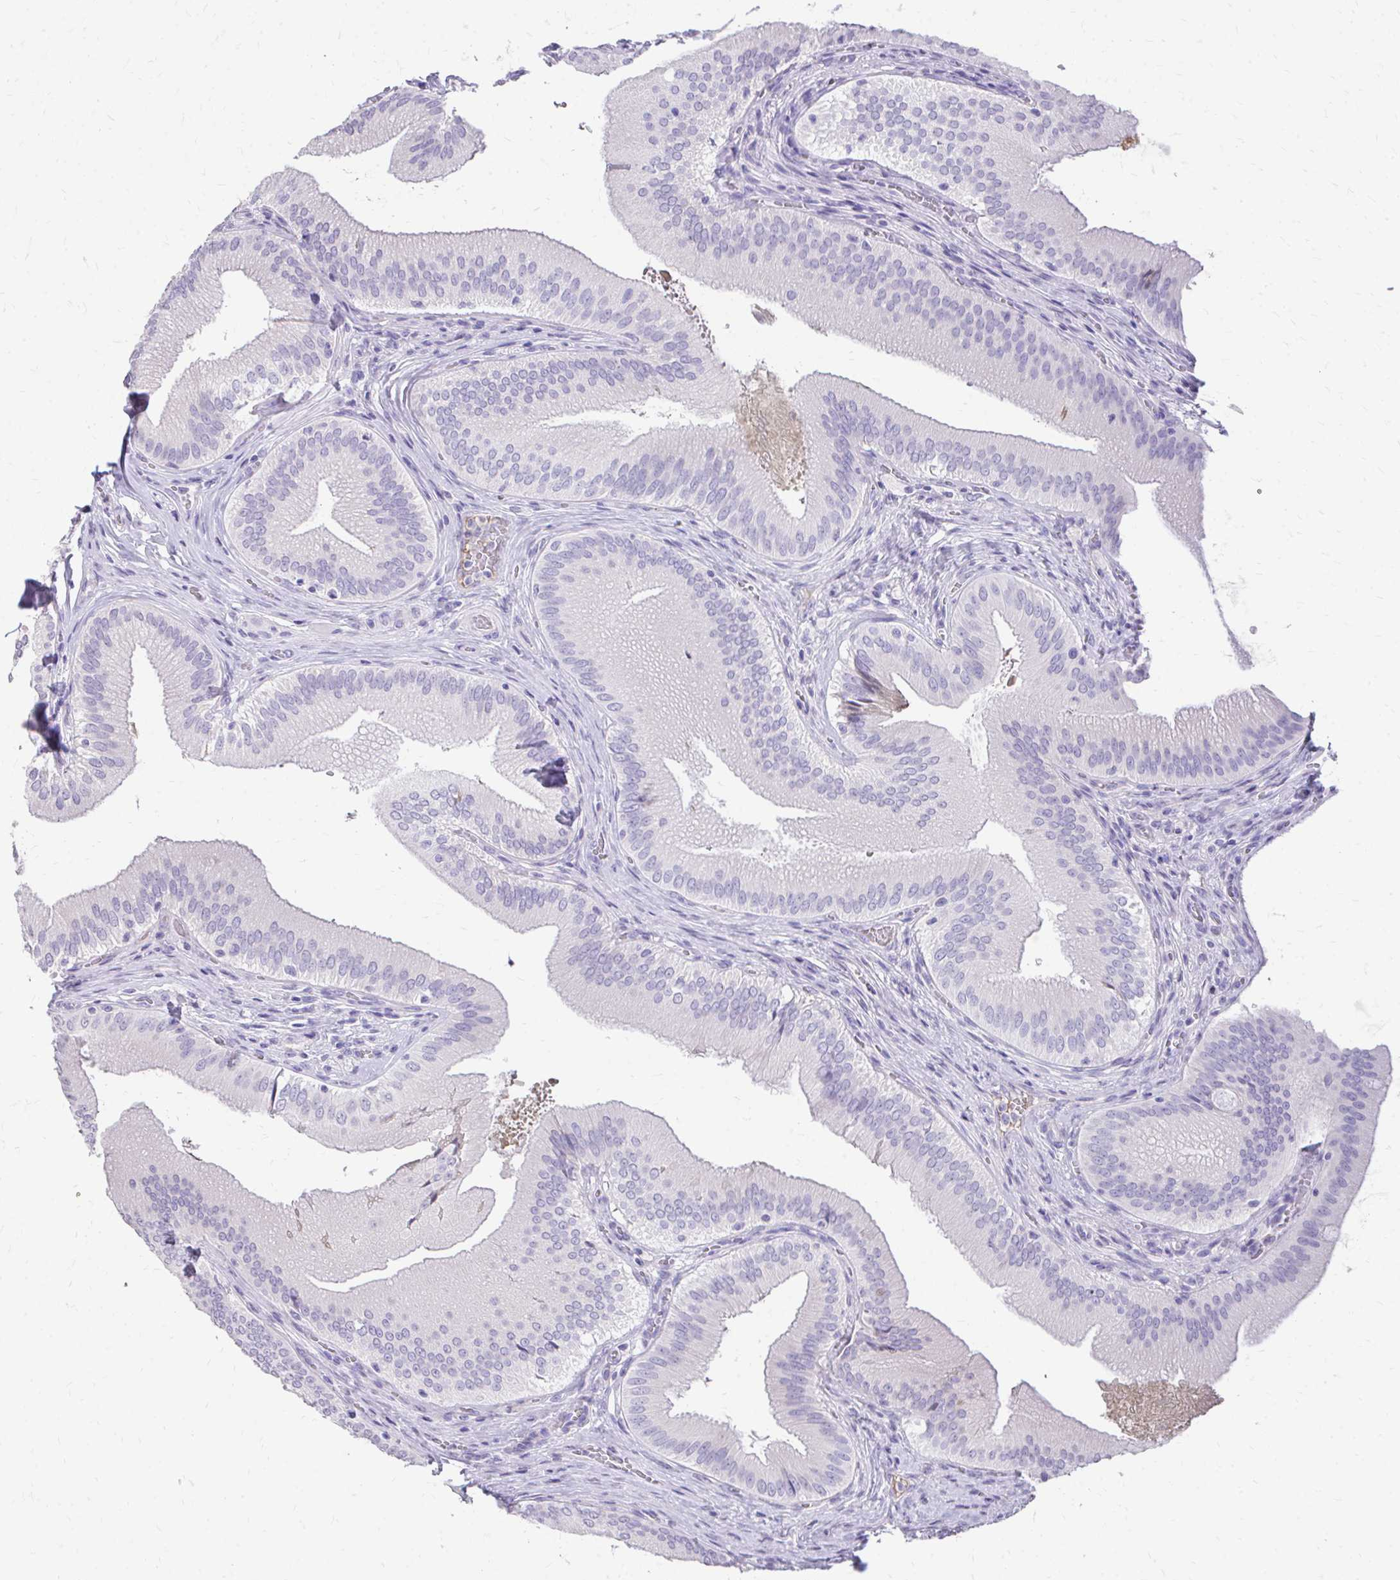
{"staining": {"intensity": "negative", "quantity": "none", "location": "none"}, "tissue": "gallbladder", "cell_type": "Glandular cells", "image_type": "normal", "snomed": [{"axis": "morphology", "description": "Normal tissue, NOS"}, {"axis": "topography", "description": "Gallbladder"}], "caption": "This image is of normal gallbladder stained with immunohistochemistry (IHC) to label a protein in brown with the nuclei are counter-stained blue. There is no positivity in glandular cells.", "gene": "CFH", "patient": {"sex": "male", "age": 17}}